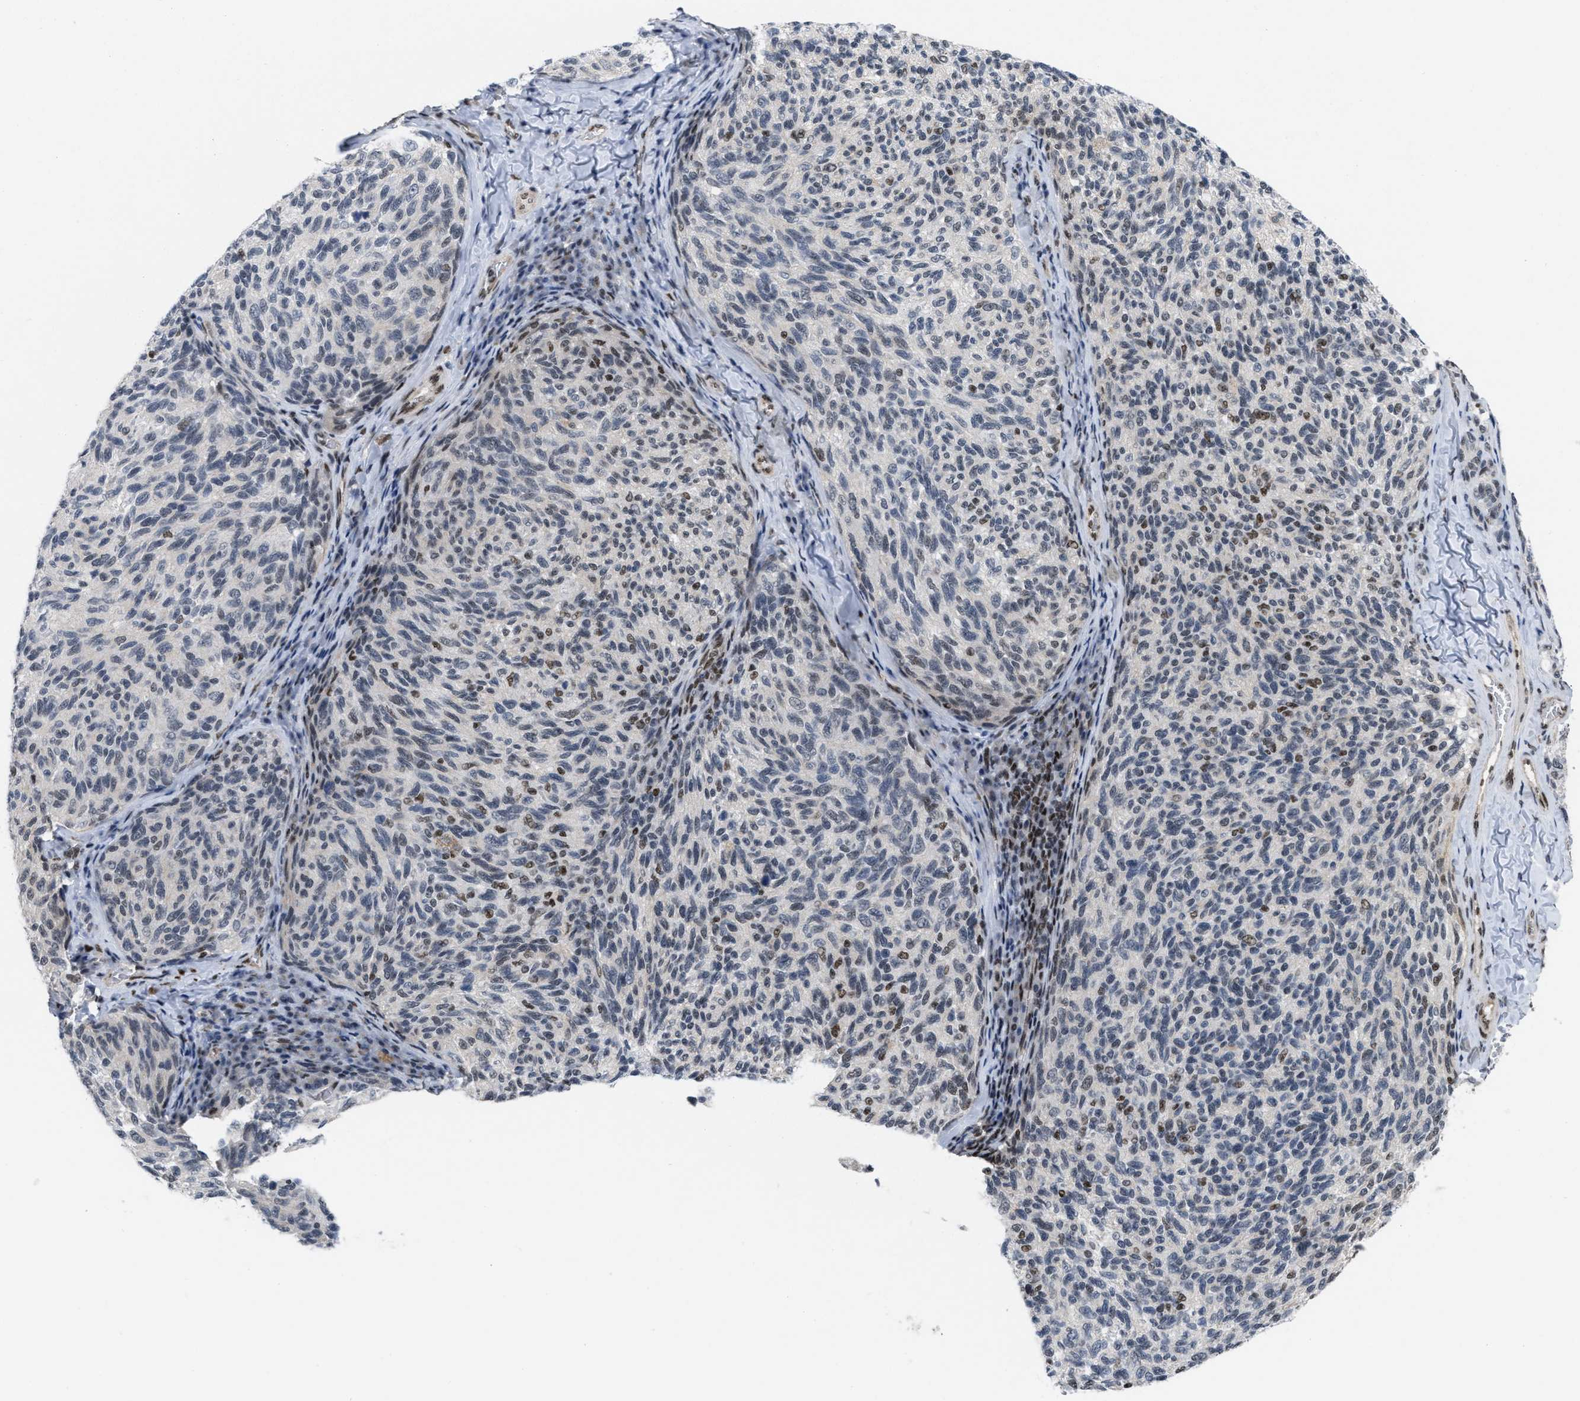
{"staining": {"intensity": "weak", "quantity": "<25%", "location": "nuclear"}, "tissue": "melanoma", "cell_type": "Tumor cells", "image_type": "cancer", "snomed": [{"axis": "morphology", "description": "Malignant melanoma, NOS"}, {"axis": "topography", "description": "Skin"}], "caption": "High power microscopy histopathology image of an immunohistochemistry (IHC) photomicrograph of malignant melanoma, revealing no significant expression in tumor cells.", "gene": "MIER1", "patient": {"sex": "female", "age": 73}}